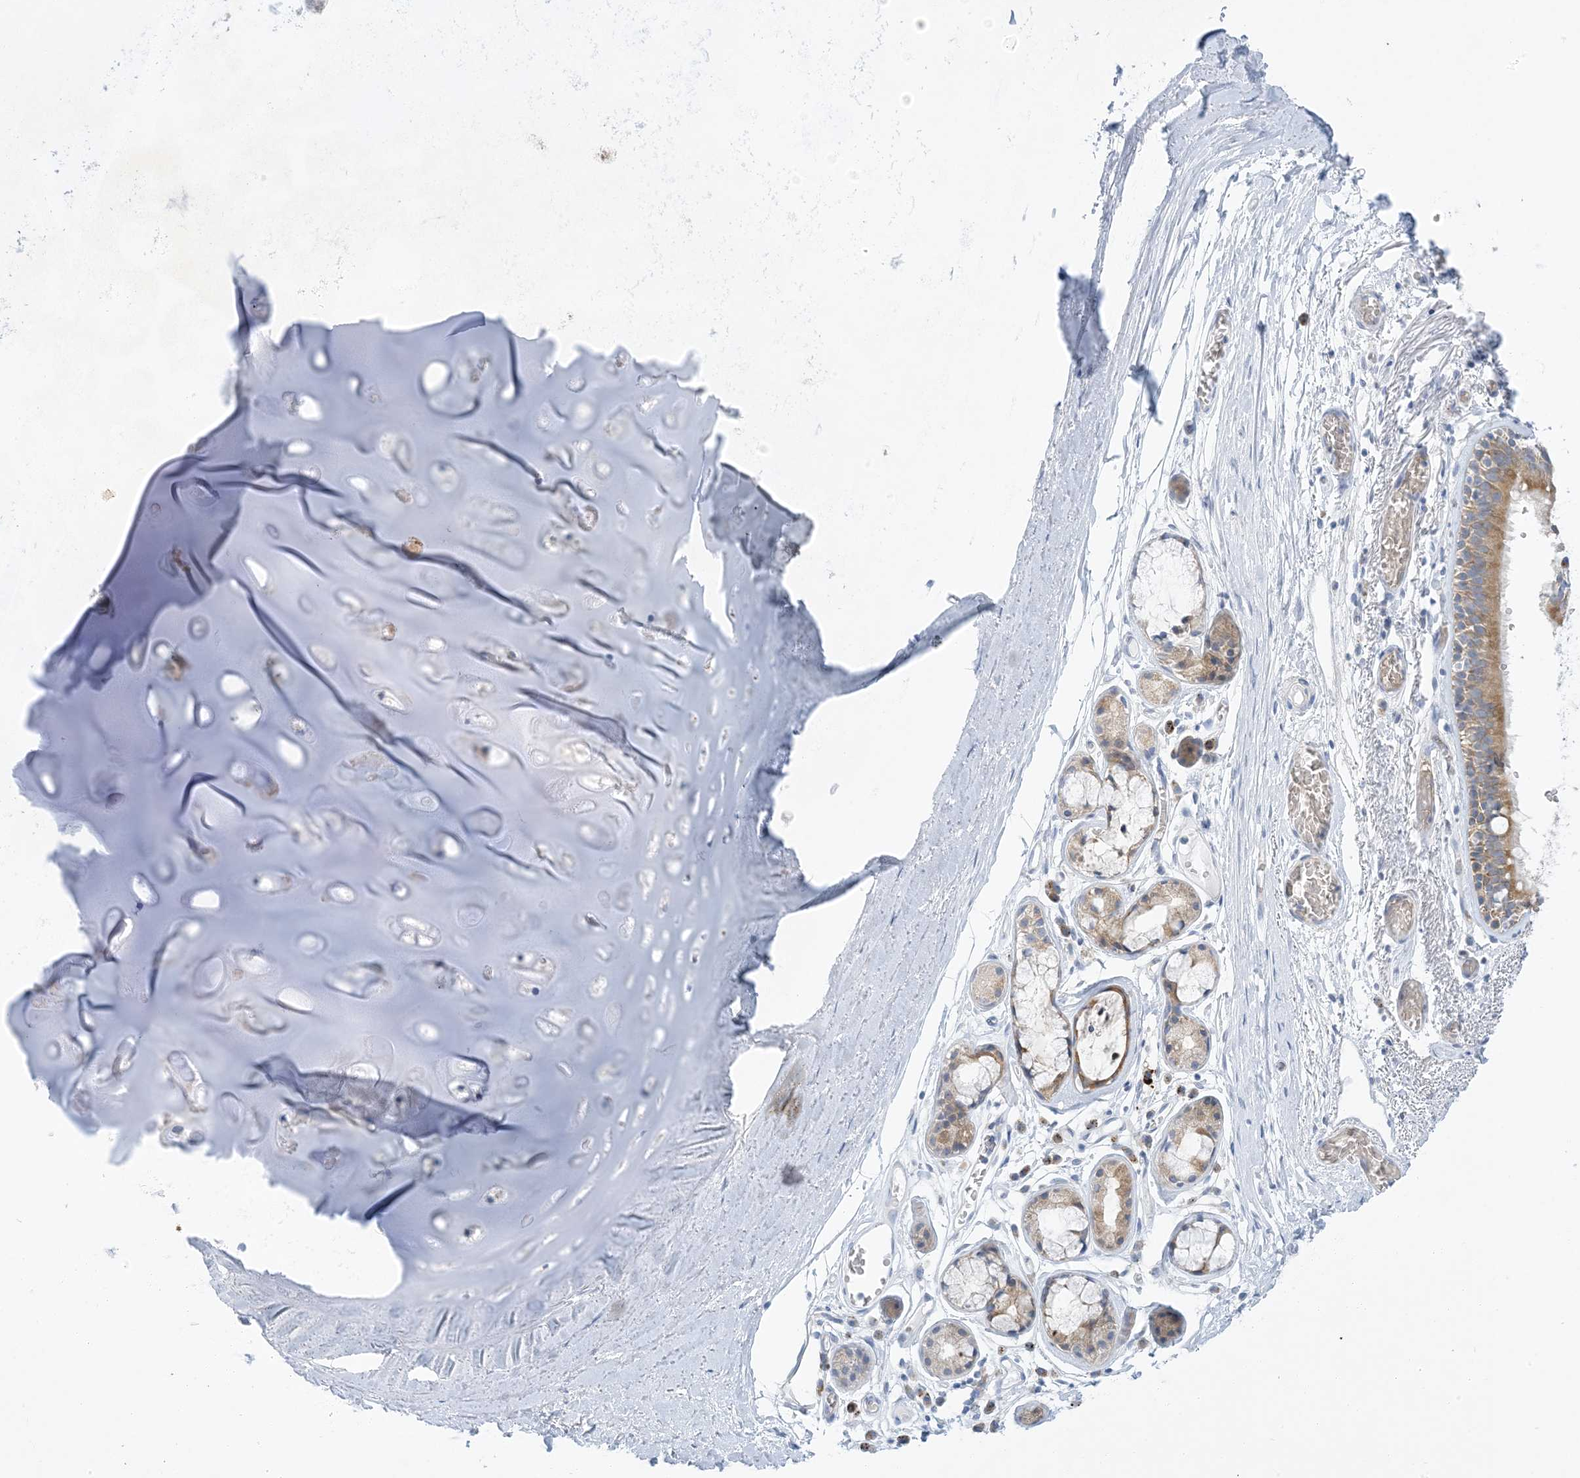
{"staining": {"intensity": "moderate", "quantity": ">75%", "location": "cytoplasmic/membranous"}, "tissue": "bronchus", "cell_type": "Respiratory epithelial cells", "image_type": "normal", "snomed": [{"axis": "morphology", "description": "Normal tissue, NOS"}, {"axis": "topography", "description": "Bronchus"}, {"axis": "topography", "description": "Lung"}], "caption": "This micrograph shows normal bronchus stained with immunohistochemistry to label a protein in brown. The cytoplasmic/membranous of respiratory epithelial cells show moderate positivity for the protein. Nuclei are counter-stained blue.", "gene": "XIRP2", "patient": {"sex": "male", "age": 56}}